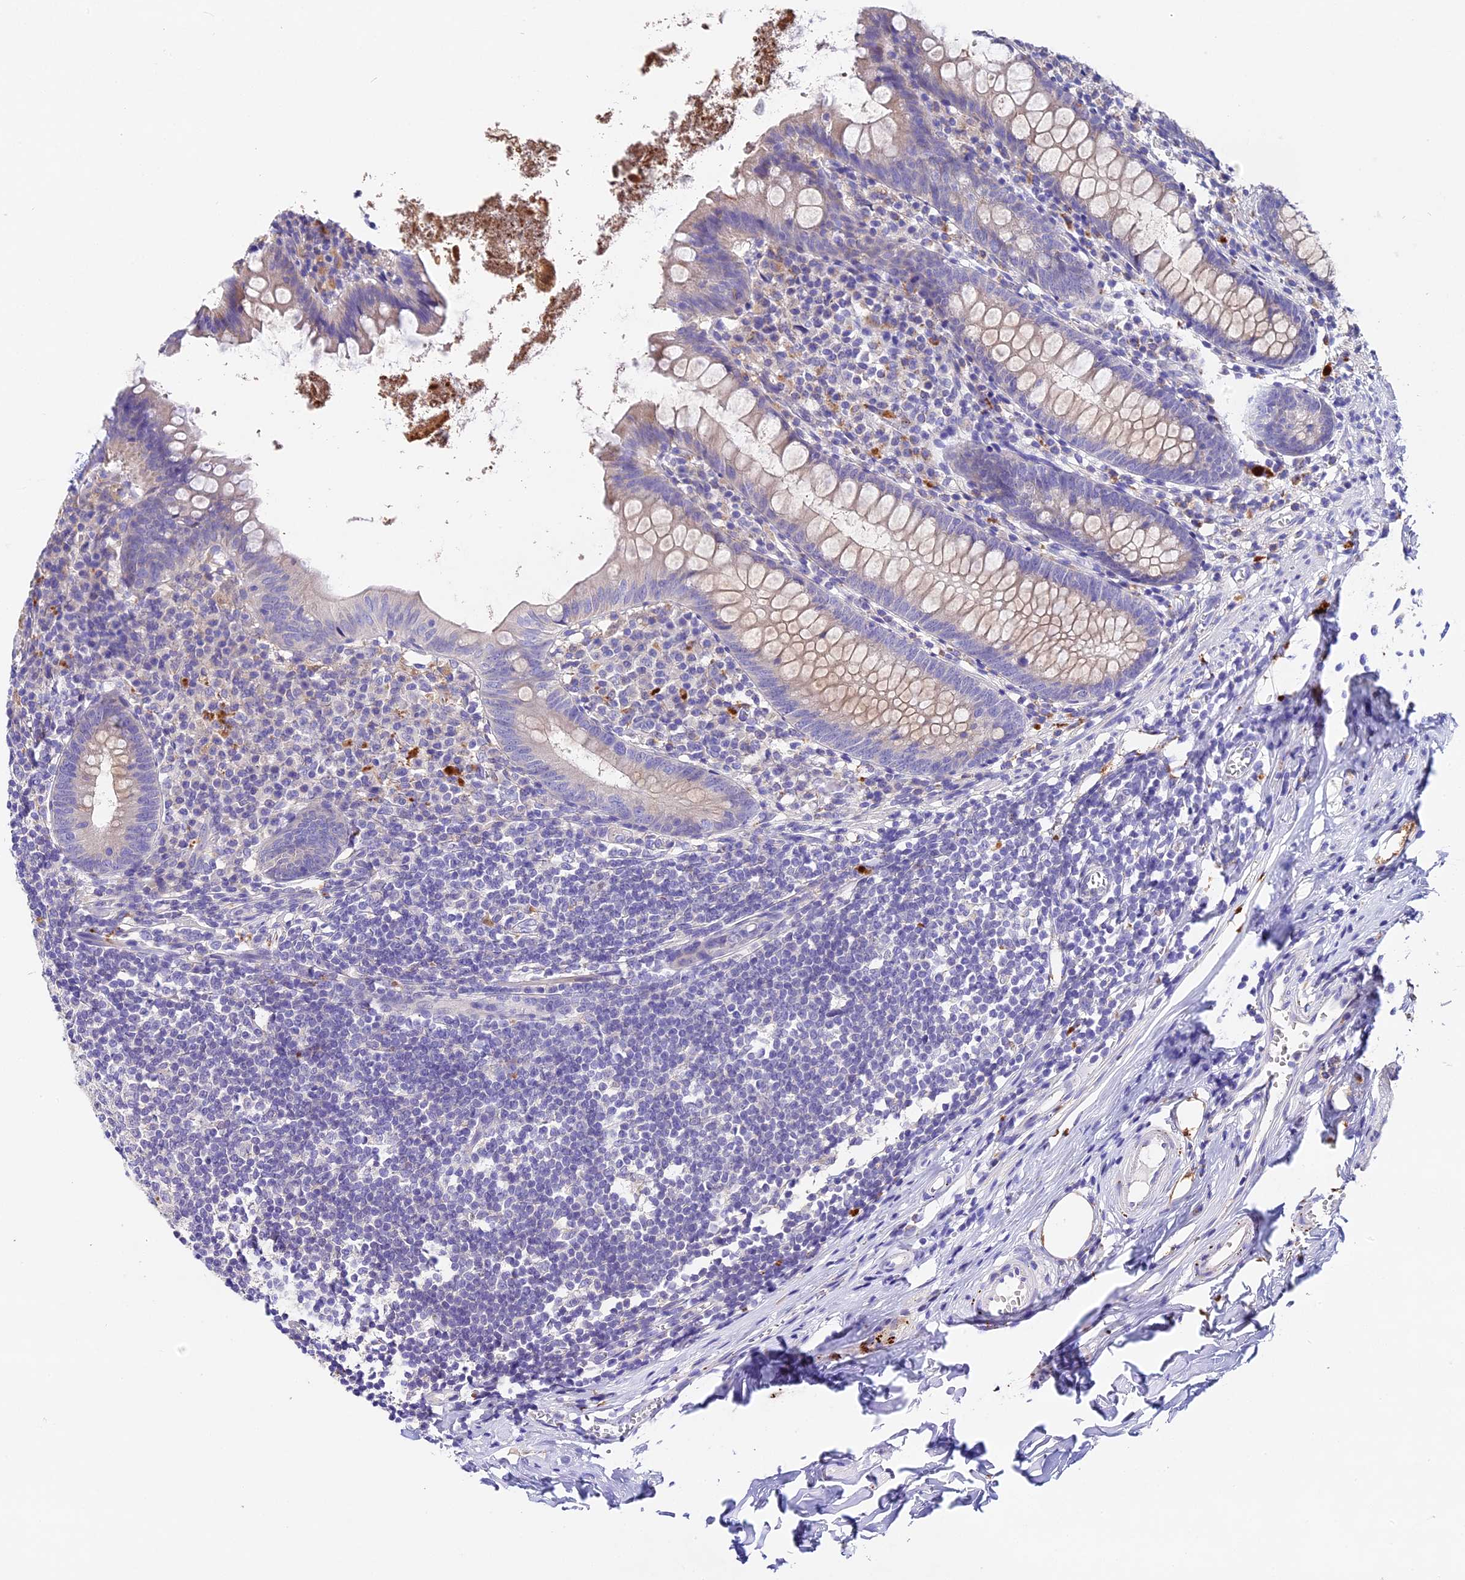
{"staining": {"intensity": "weak", "quantity": "25%-75%", "location": "cytoplasmic/membranous"}, "tissue": "appendix", "cell_type": "Glandular cells", "image_type": "normal", "snomed": [{"axis": "morphology", "description": "Normal tissue, NOS"}, {"axis": "topography", "description": "Appendix"}], "caption": "Appendix stained with immunohistochemistry exhibits weak cytoplasmic/membranous staining in about 25%-75% of glandular cells. The staining was performed using DAB to visualize the protein expression in brown, while the nuclei were stained in blue with hematoxylin (Magnification: 20x).", "gene": "LYPD6", "patient": {"sex": "female", "age": 51}}